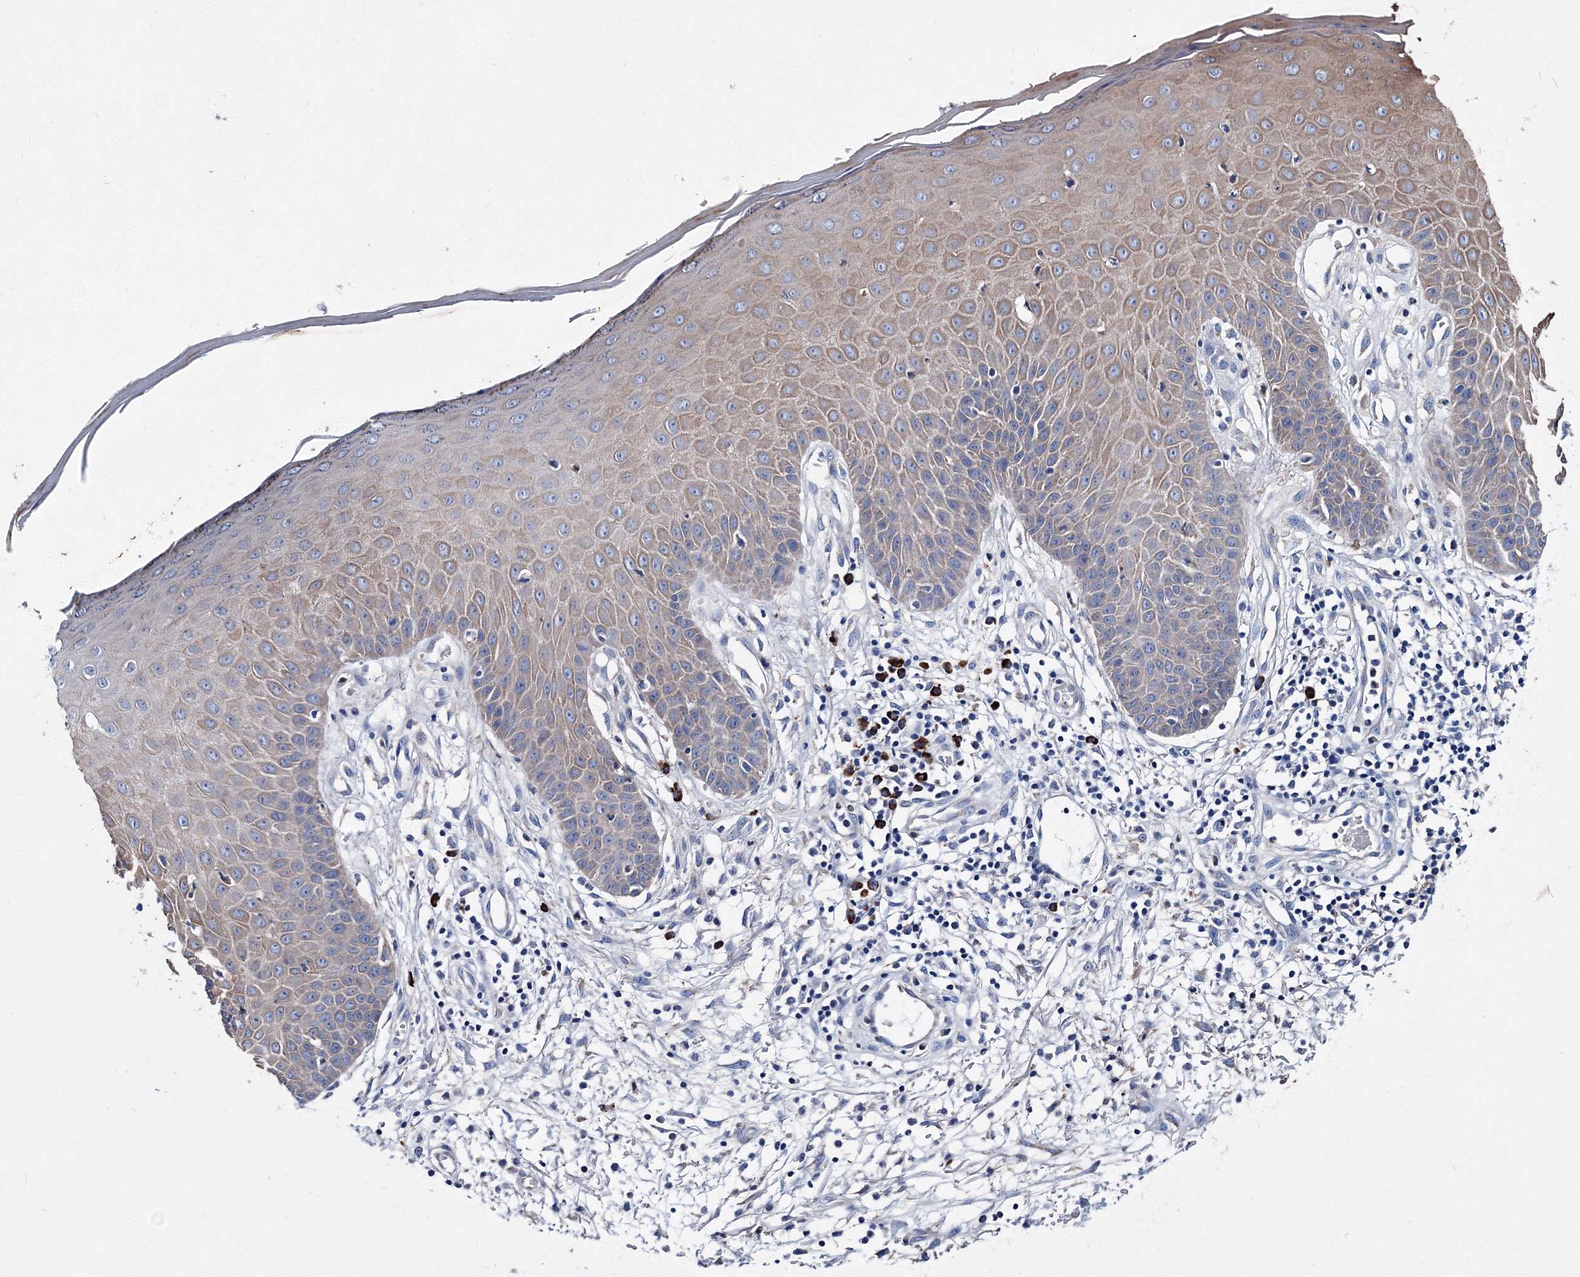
{"staining": {"intensity": "negative", "quantity": "none", "location": "none"}, "tissue": "skin", "cell_type": "Fibroblasts", "image_type": "normal", "snomed": [{"axis": "morphology", "description": "Normal tissue, NOS"}, {"axis": "morphology", "description": "Inflammation, NOS"}, {"axis": "topography", "description": "Skin"}], "caption": "IHC of normal human skin exhibits no staining in fibroblasts. (DAB (3,3'-diaminobenzidine) immunohistochemistry (IHC) visualized using brightfield microscopy, high magnification).", "gene": "TRPM2", "patient": {"sex": "female", "age": 44}}